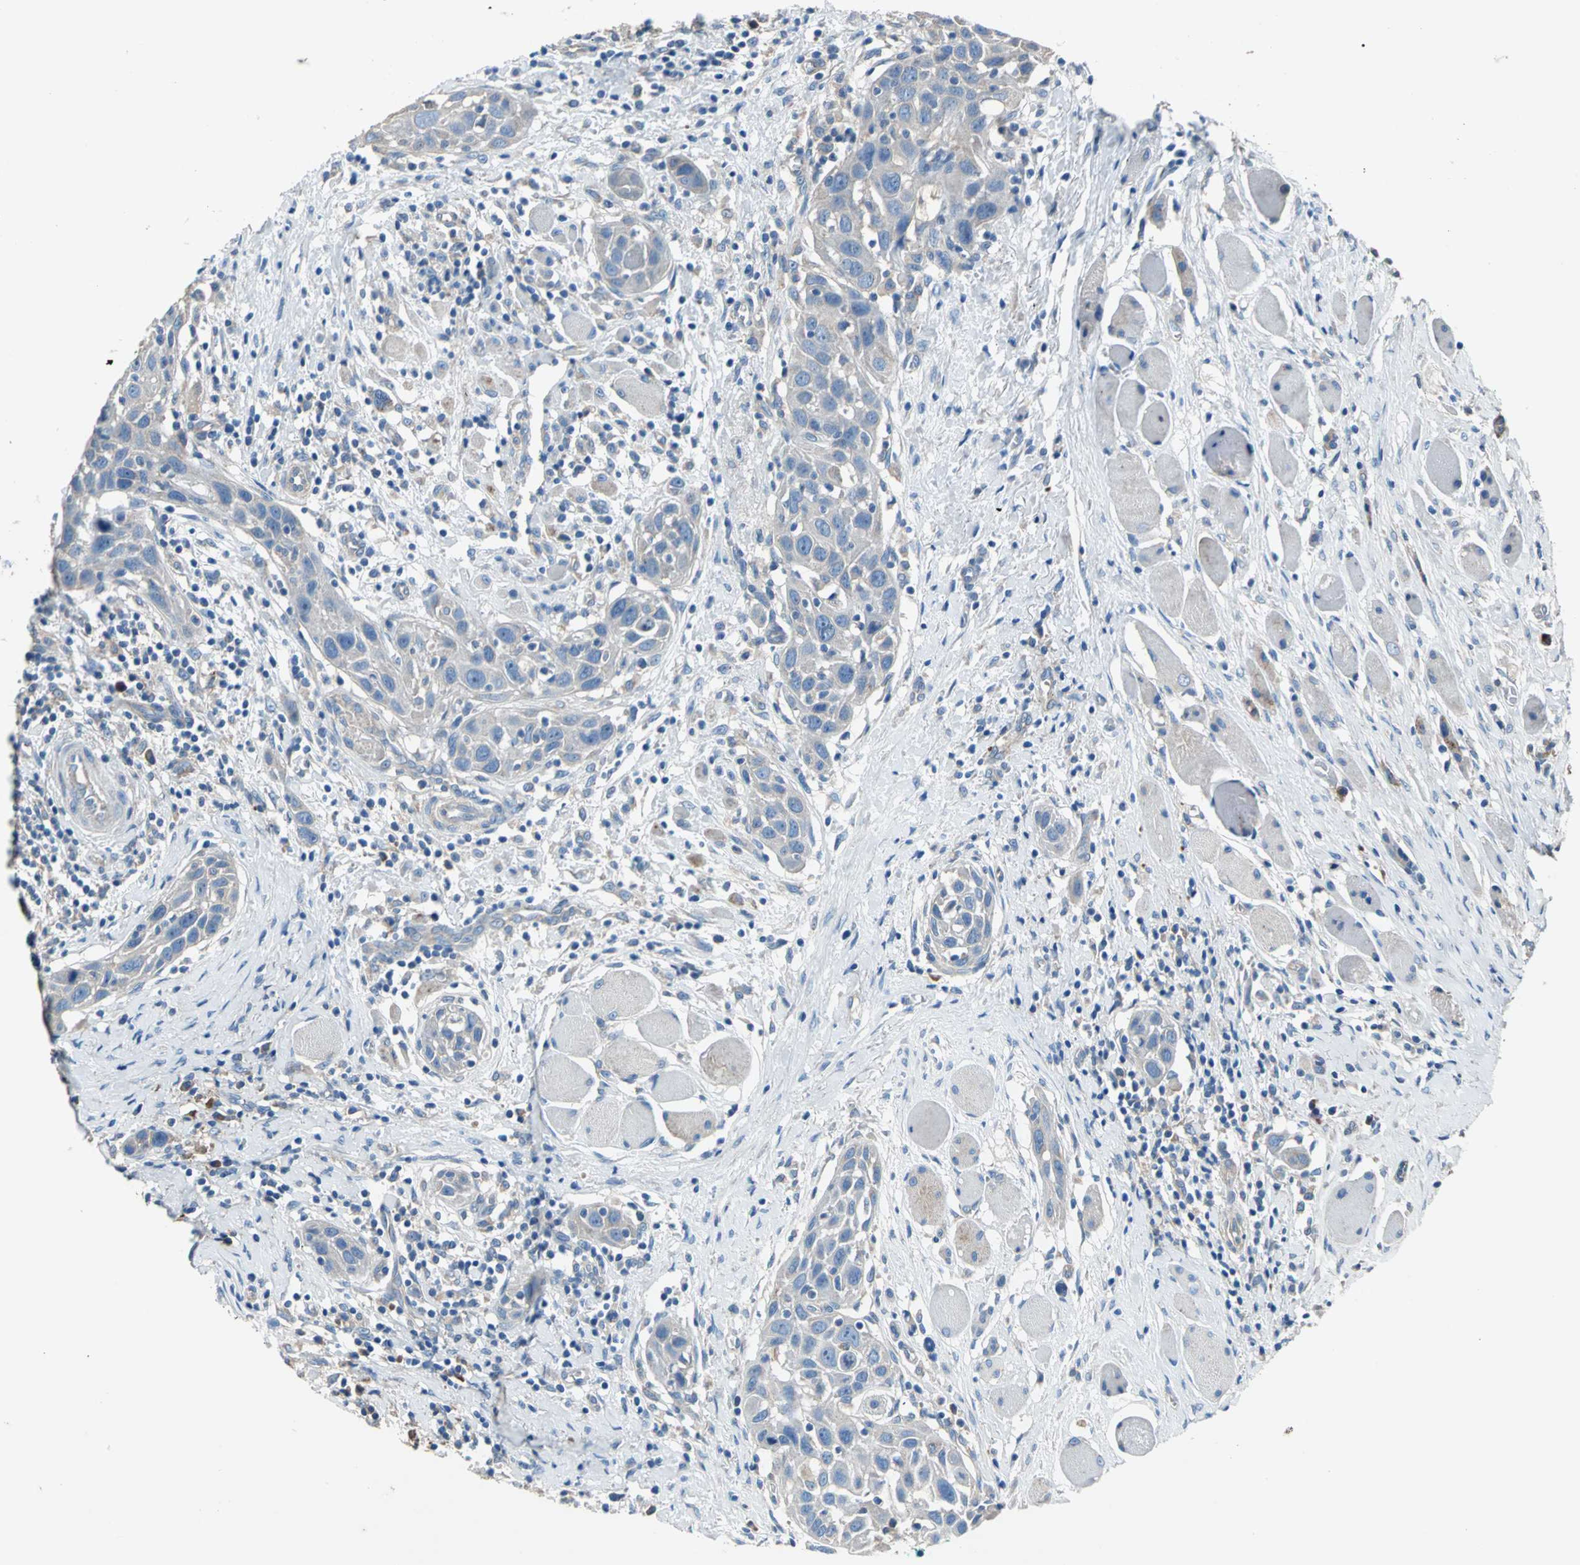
{"staining": {"intensity": "weak", "quantity": "25%-75%", "location": "cytoplasmic/membranous"}, "tissue": "head and neck cancer", "cell_type": "Tumor cells", "image_type": "cancer", "snomed": [{"axis": "morphology", "description": "Squamous cell carcinoma, NOS"}, {"axis": "topography", "description": "Oral tissue"}, {"axis": "topography", "description": "Head-Neck"}], "caption": "Immunohistochemistry of human squamous cell carcinoma (head and neck) demonstrates low levels of weak cytoplasmic/membranous staining in approximately 25%-75% of tumor cells.", "gene": "HEPH", "patient": {"sex": "female", "age": 50}}